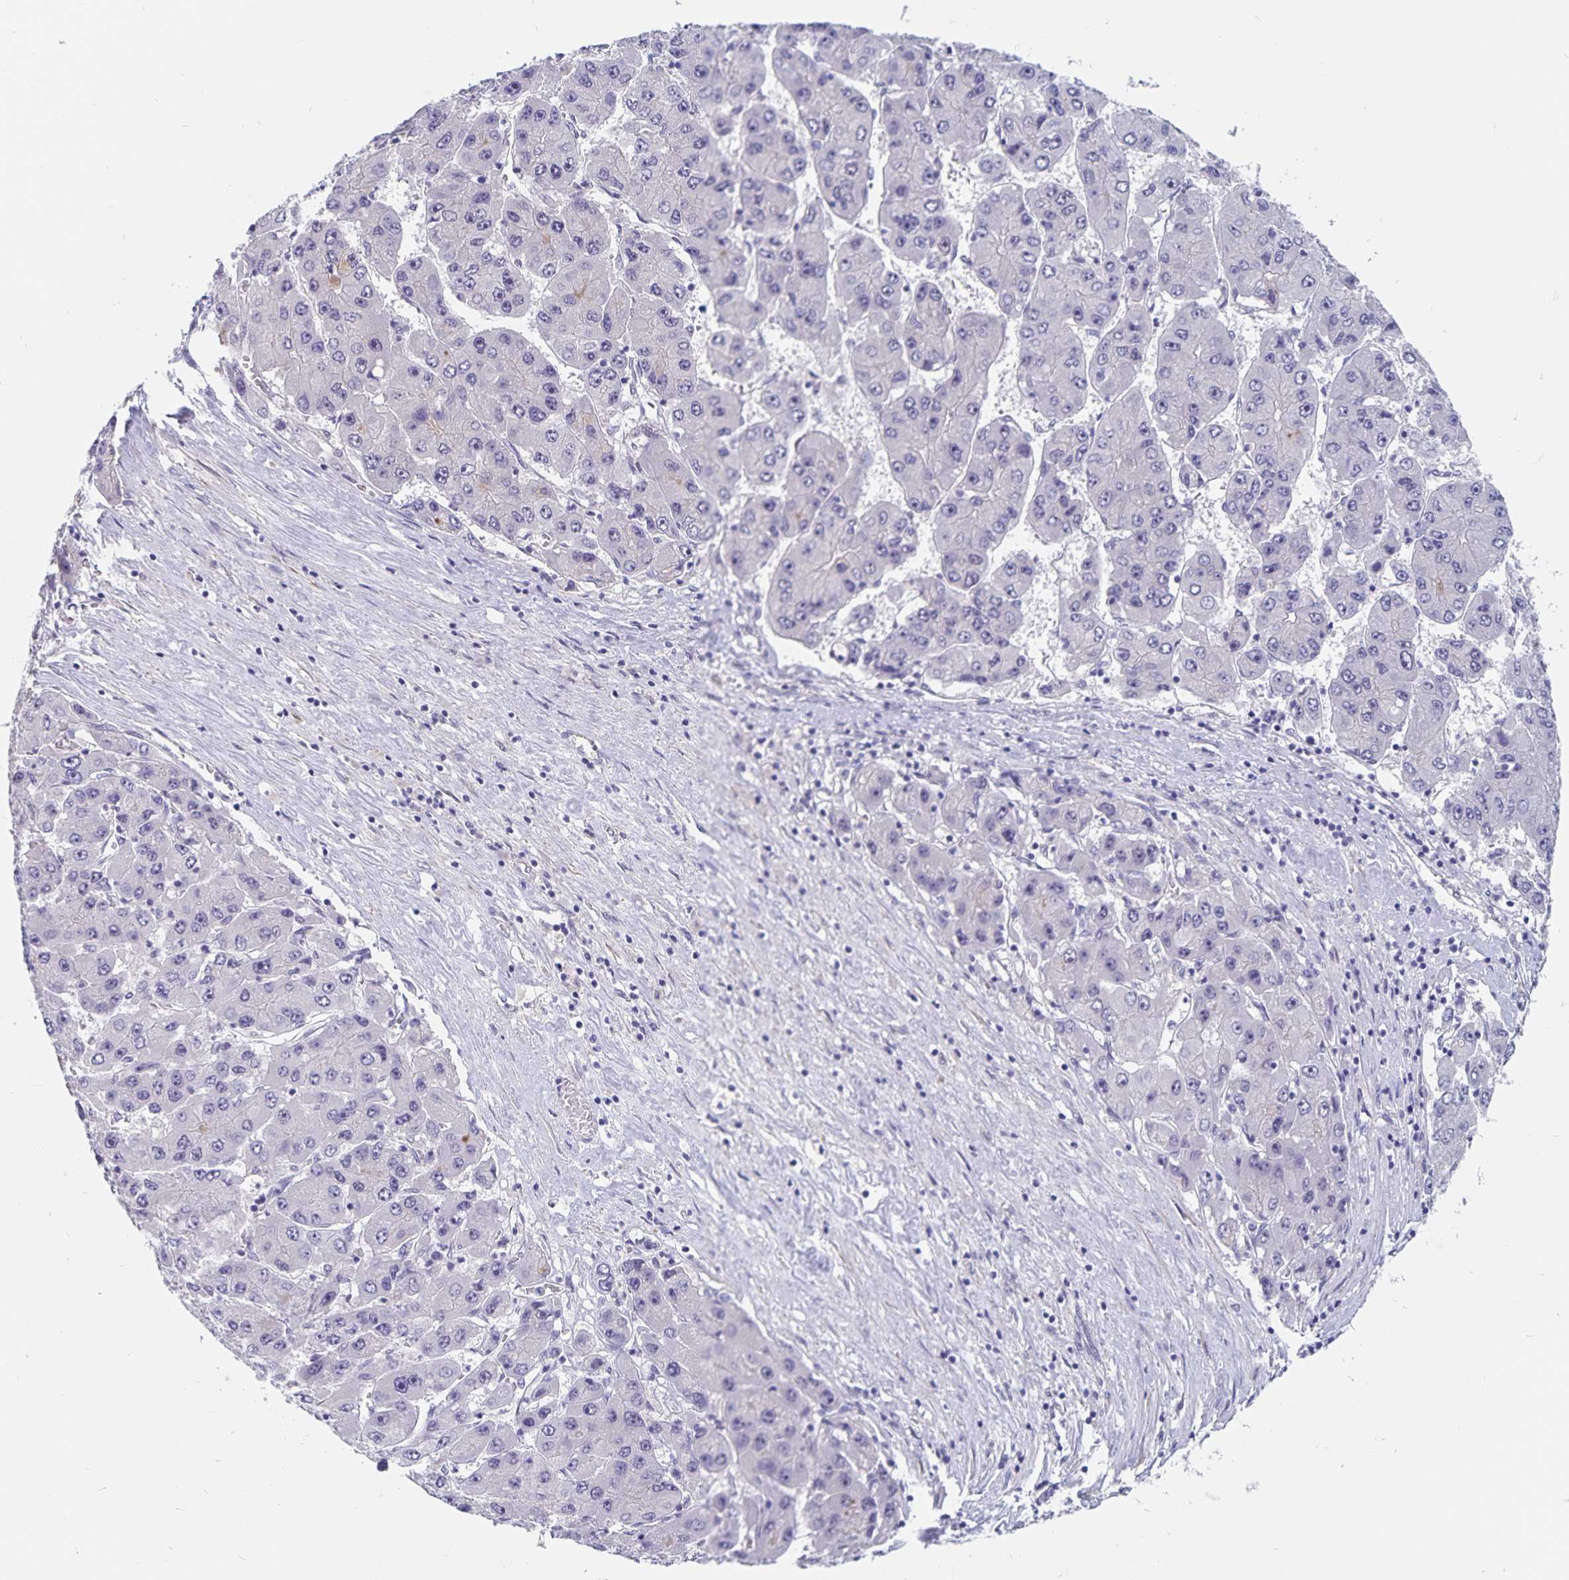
{"staining": {"intensity": "negative", "quantity": "none", "location": "none"}, "tissue": "liver cancer", "cell_type": "Tumor cells", "image_type": "cancer", "snomed": [{"axis": "morphology", "description": "Carcinoma, Hepatocellular, NOS"}, {"axis": "topography", "description": "Liver"}], "caption": "Immunohistochemistry photomicrograph of human liver cancer (hepatocellular carcinoma) stained for a protein (brown), which exhibits no positivity in tumor cells.", "gene": "BAG6", "patient": {"sex": "female", "age": 61}}